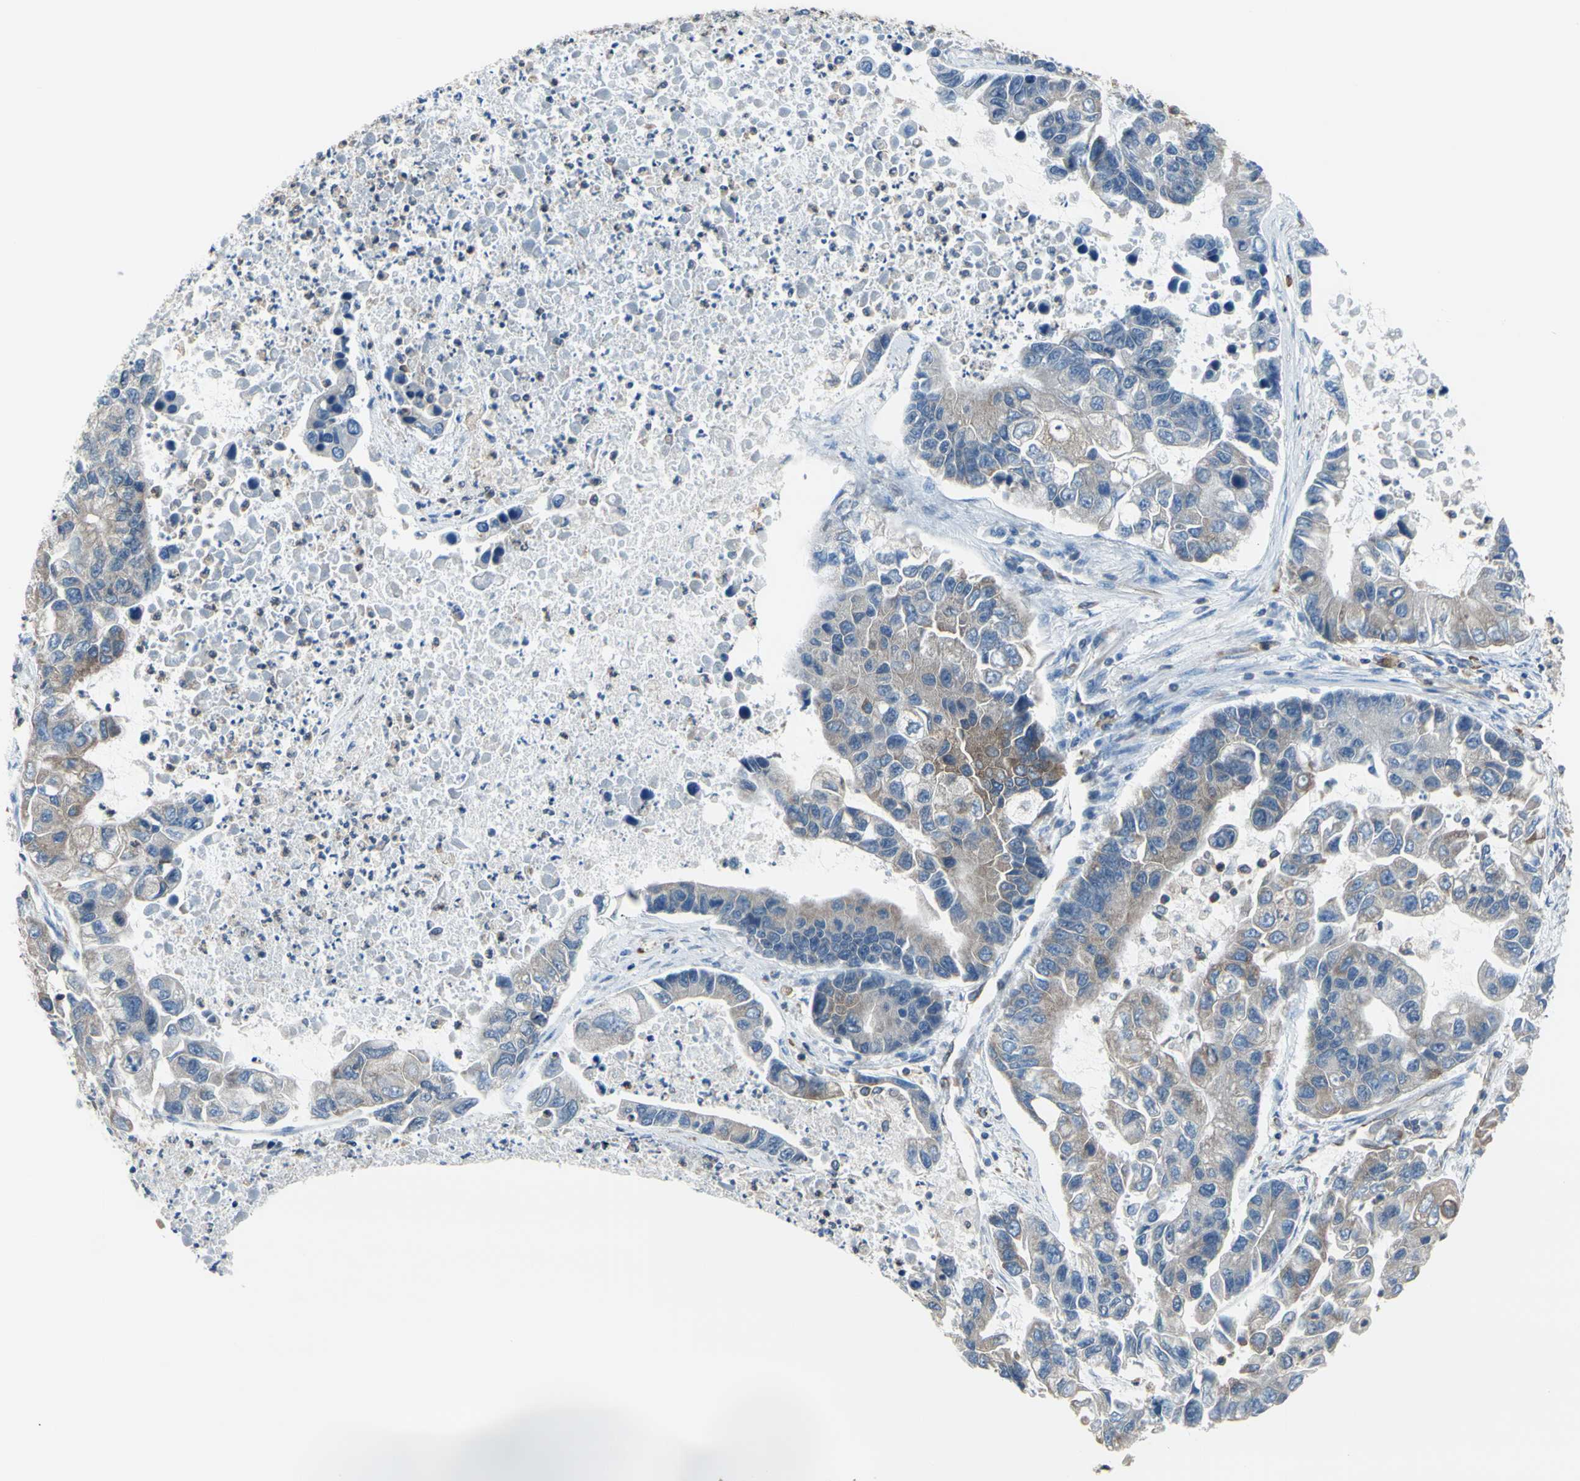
{"staining": {"intensity": "weak", "quantity": "25%-75%", "location": "cytoplasmic/membranous"}, "tissue": "lung cancer", "cell_type": "Tumor cells", "image_type": "cancer", "snomed": [{"axis": "morphology", "description": "Adenocarcinoma, NOS"}, {"axis": "topography", "description": "Lung"}], "caption": "Immunohistochemistry (DAB) staining of human lung cancer (adenocarcinoma) reveals weak cytoplasmic/membranous protein staining in about 25%-75% of tumor cells.", "gene": "MGST2", "patient": {"sex": "female", "age": 51}}